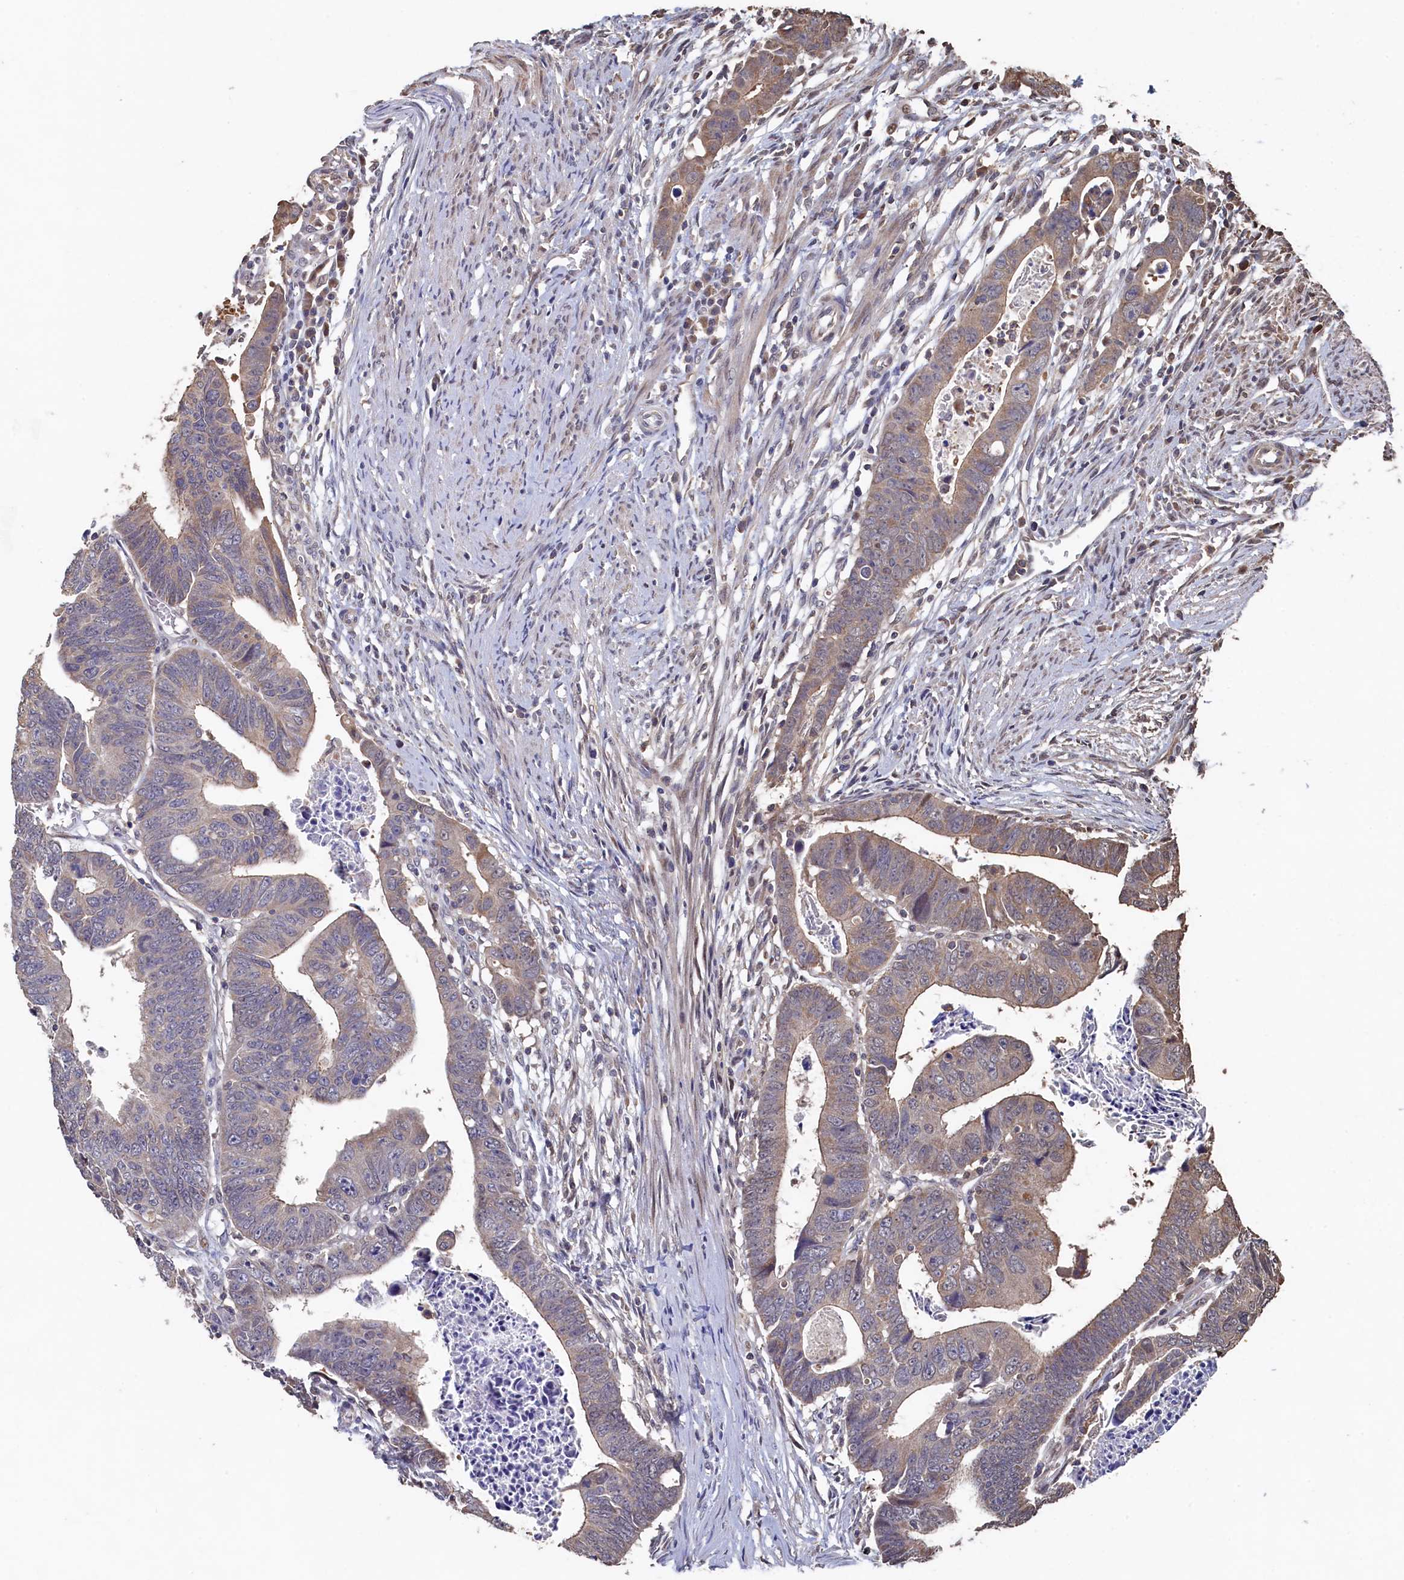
{"staining": {"intensity": "weak", "quantity": "<25%", "location": "cytoplasmic/membranous"}, "tissue": "colorectal cancer", "cell_type": "Tumor cells", "image_type": "cancer", "snomed": [{"axis": "morphology", "description": "Adenocarcinoma, NOS"}, {"axis": "topography", "description": "Rectum"}], "caption": "A histopathology image of human colorectal adenocarcinoma is negative for staining in tumor cells. (Stains: DAB (3,3'-diaminobenzidine) immunohistochemistry (IHC) with hematoxylin counter stain, Microscopy: brightfield microscopy at high magnification).", "gene": "PIGN", "patient": {"sex": "female", "age": 65}}